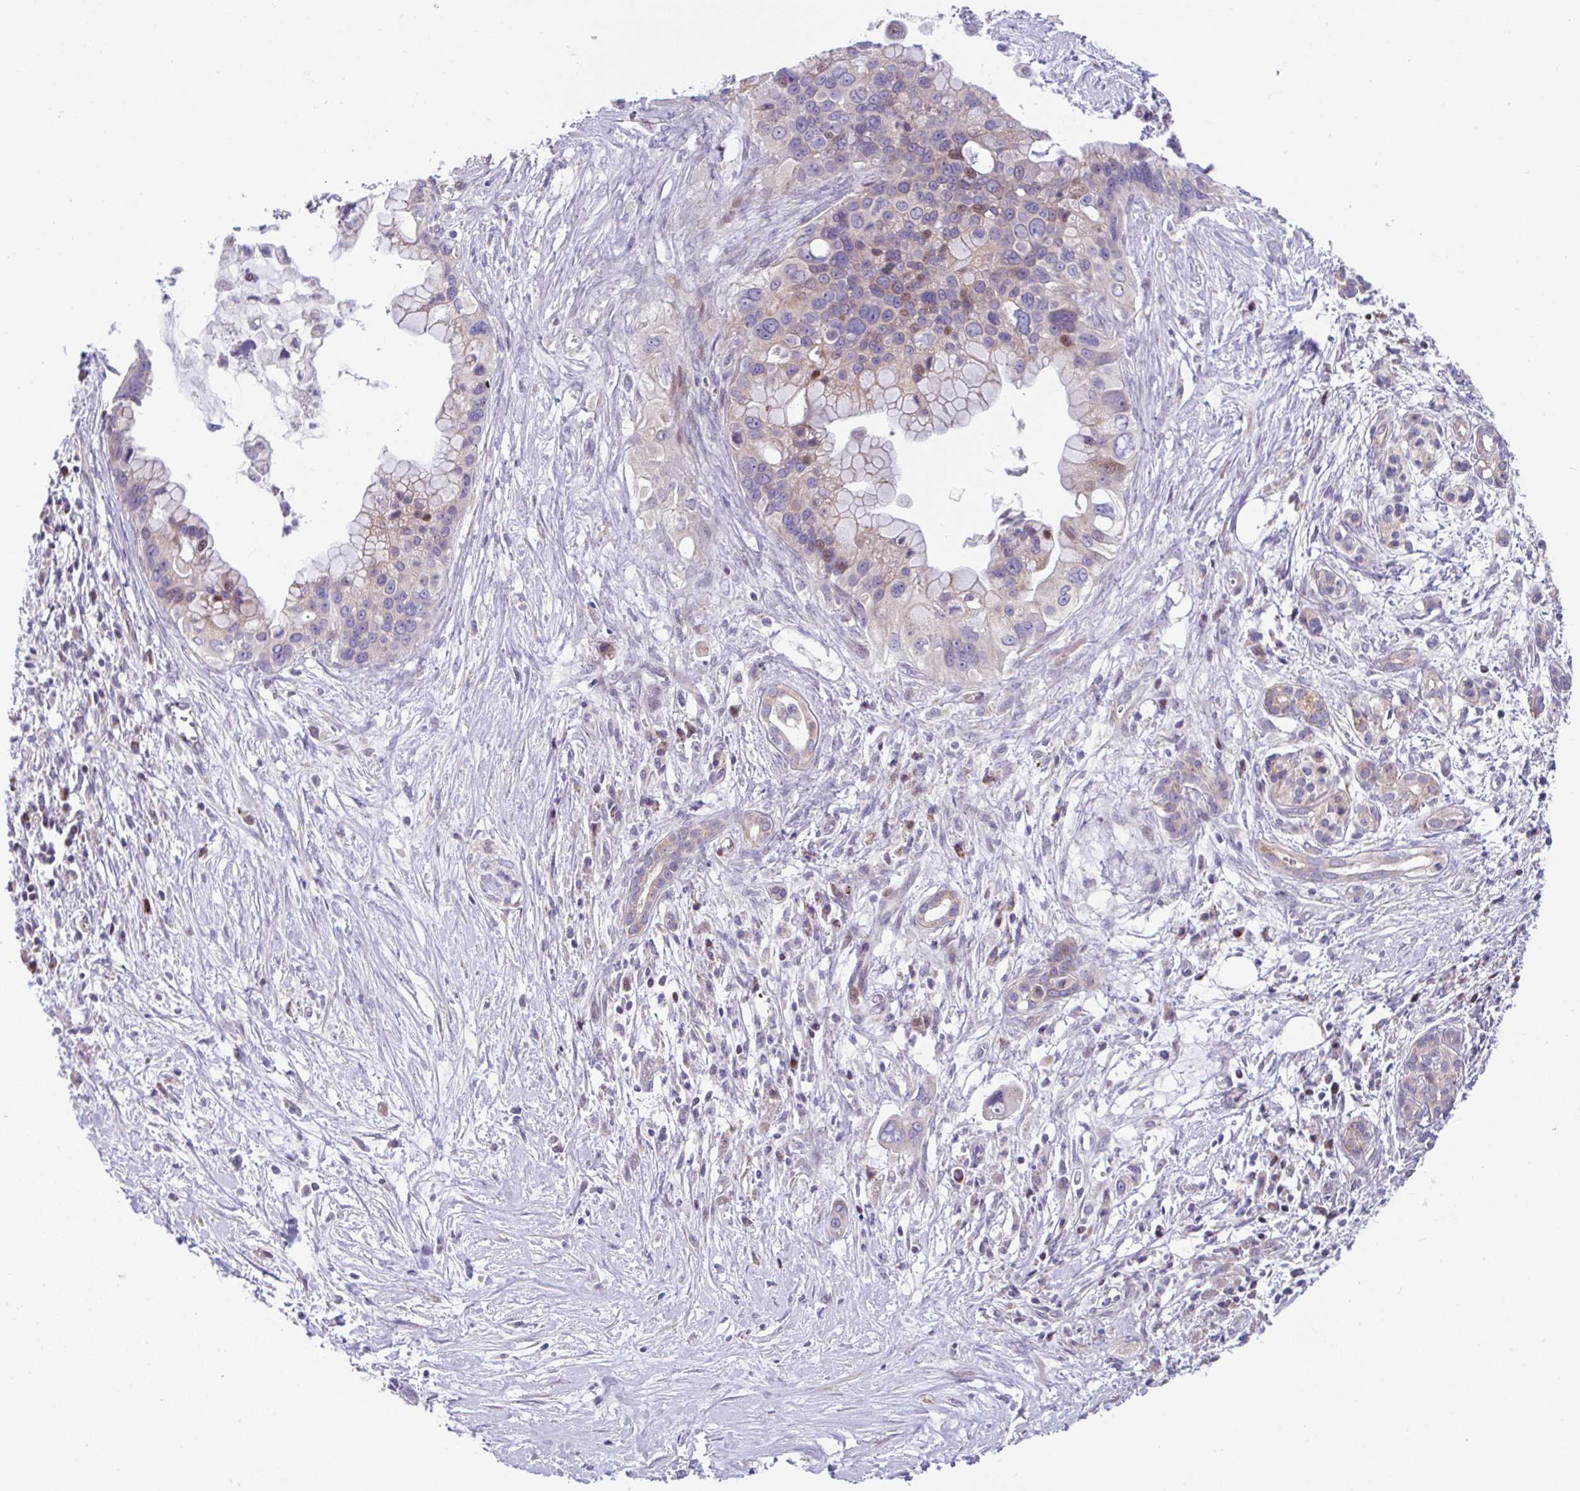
{"staining": {"intensity": "weak", "quantity": "<25%", "location": "nuclear"}, "tissue": "pancreatic cancer", "cell_type": "Tumor cells", "image_type": "cancer", "snomed": [{"axis": "morphology", "description": "Adenocarcinoma, NOS"}, {"axis": "topography", "description": "Pancreas"}], "caption": "A high-resolution micrograph shows immunohistochemistry (IHC) staining of pancreatic cancer, which displays no significant expression in tumor cells.", "gene": "FIGNL1", "patient": {"sex": "female", "age": 83}}